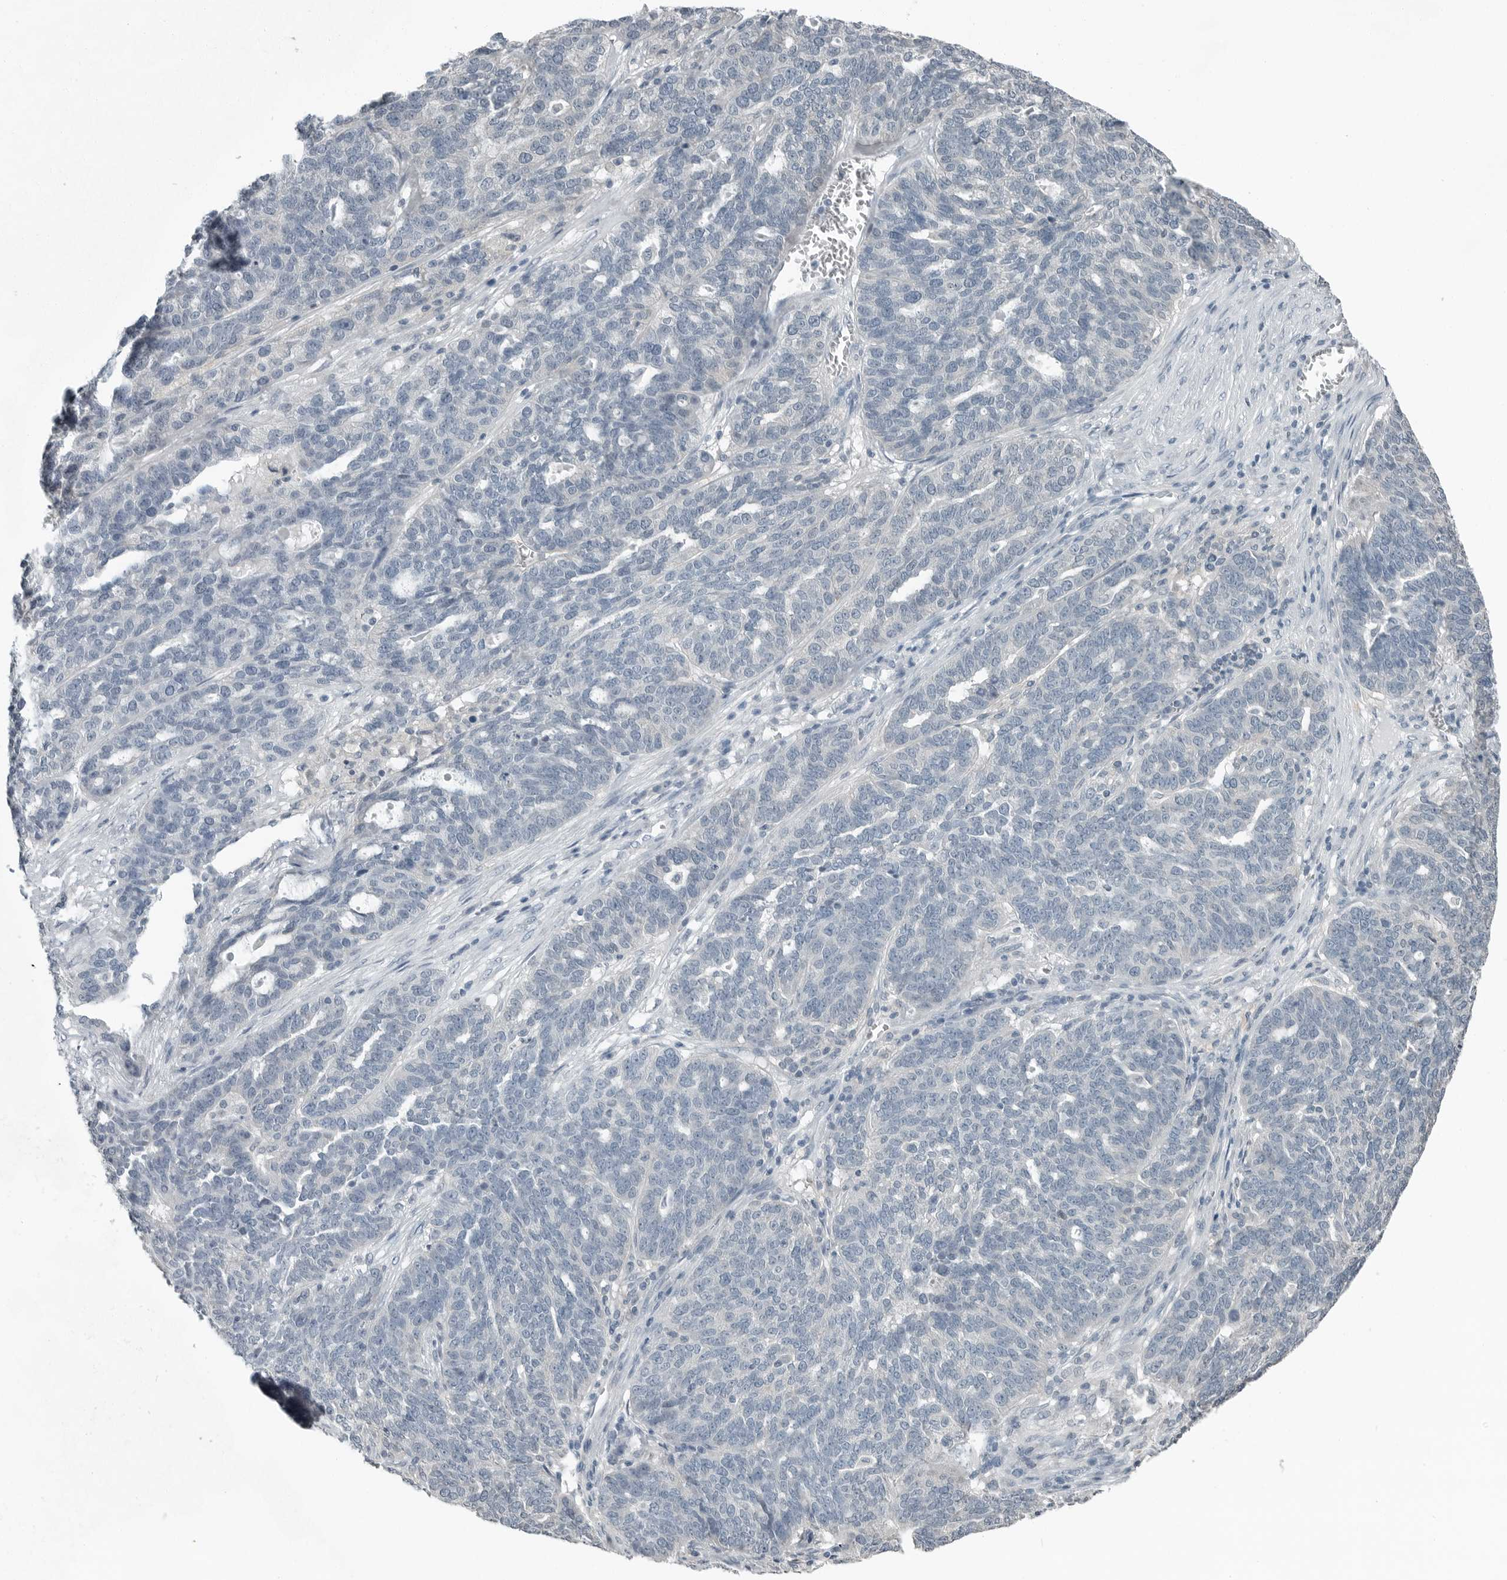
{"staining": {"intensity": "negative", "quantity": "none", "location": "none"}, "tissue": "ovarian cancer", "cell_type": "Tumor cells", "image_type": "cancer", "snomed": [{"axis": "morphology", "description": "Cystadenocarcinoma, serous, NOS"}, {"axis": "topography", "description": "Ovary"}], "caption": "This is an immunohistochemistry photomicrograph of human ovarian serous cystadenocarcinoma. There is no expression in tumor cells.", "gene": "KYAT1", "patient": {"sex": "female", "age": 59}}